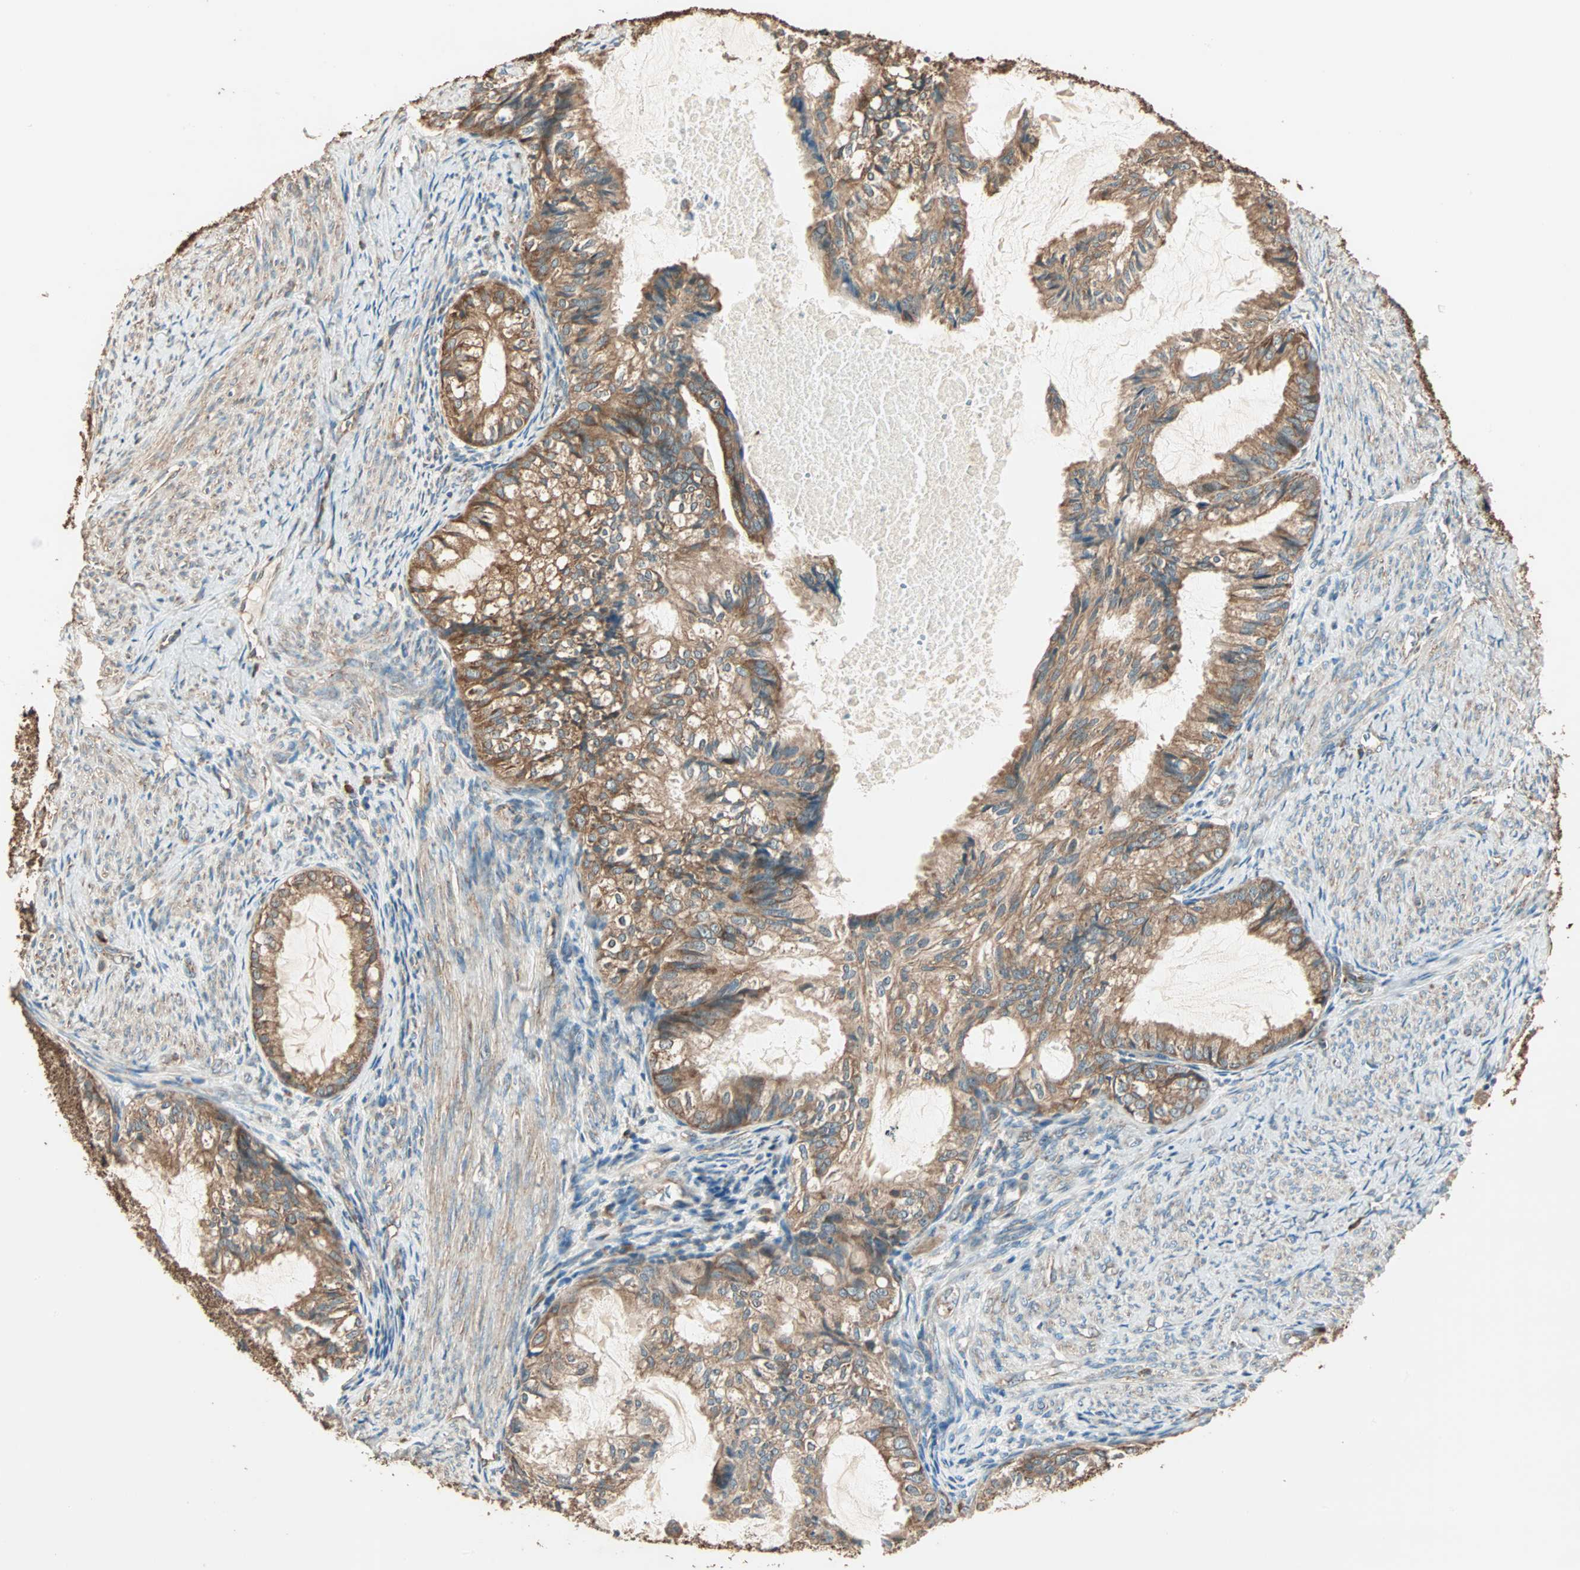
{"staining": {"intensity": "moderate", "quantity": ">75%", "location": "cytoplasmic/membranous"}, "tissue": "cervical cancer", "cell_type": "Tumor cells", "image_type": "cancer", "snomed": [{"axis": "morphology", "description": "Normal tissue, NOS"}, {"axis": "morphology", "description": "Adenocarcinoma, NOS"}, {"axis": "topography", "description": "Cervix"}, {"axis": "topography", "description": "Endometrium"}], "caption": "The photomicrograph demonstrates a brown stain indicating the presence of a protein in the cytoplasmic/membranous of tumor cells in adenocarcinoma (cervical).", "gene": "EIF4G2", "patient": {"sex": "female", "age": 86}}